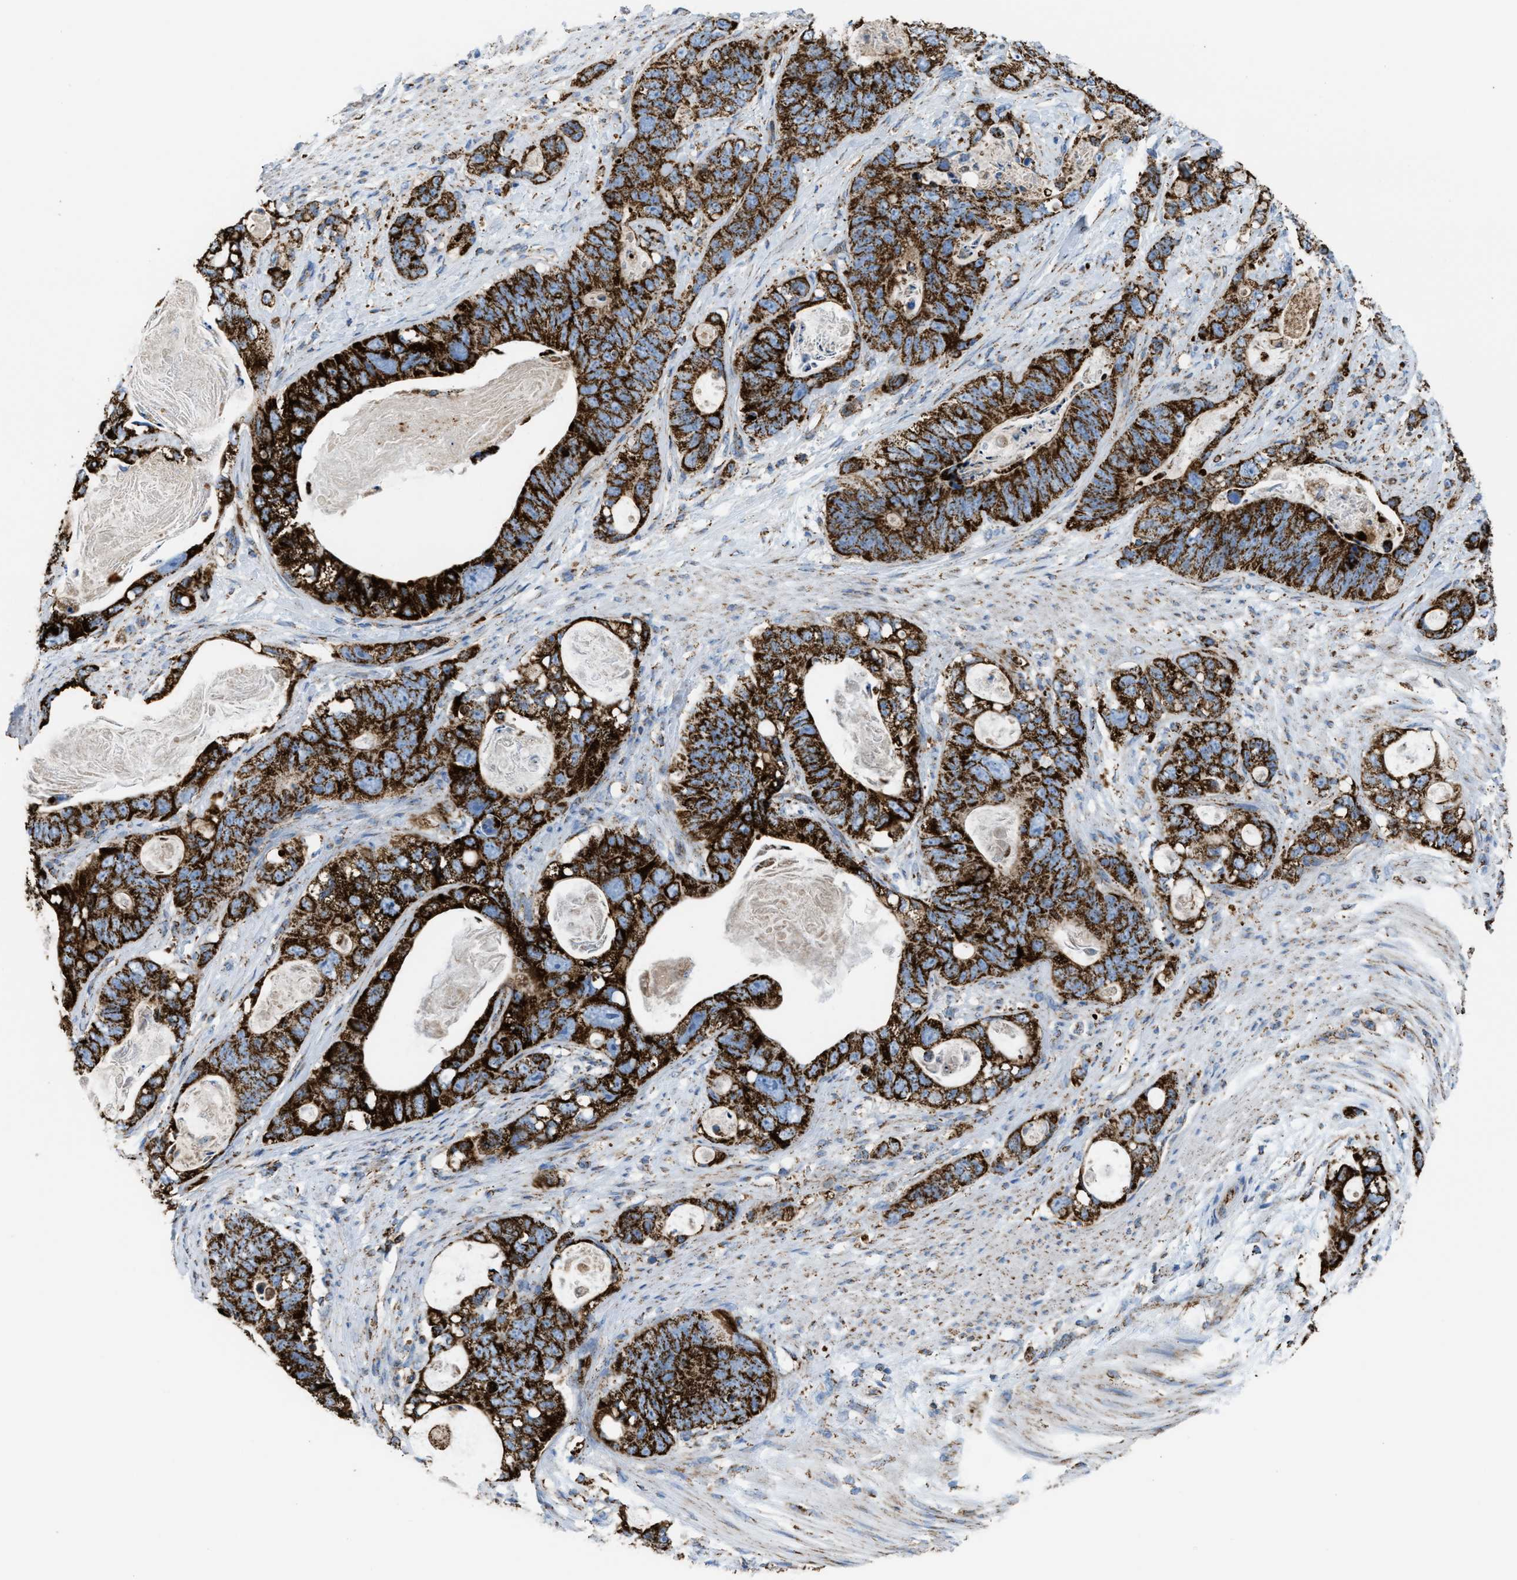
{"staining": {"intensity": "strong", "quantity": ">75%", "location": "cytoplasmic/membranous"}, "tissue": "stomach cancer", "cell_type": "Tumor cells", "image_type": "cancer", "snomed": [{"axis": "morphology", "description": "Normal tissue, NOS"}, {"axis": "morphology", "description": "Adenocarcinoma, NOS"}, {"axis": "topography", "description": "Stomach"}], "caption": "Strong cytoplasmic/membranous staining for a protein is seen in about >75% of tumor cells of stomach cancer using immunohistochemistry.", "gene": "ECHS1", "patient": {"sex": "female", "age": 89}}